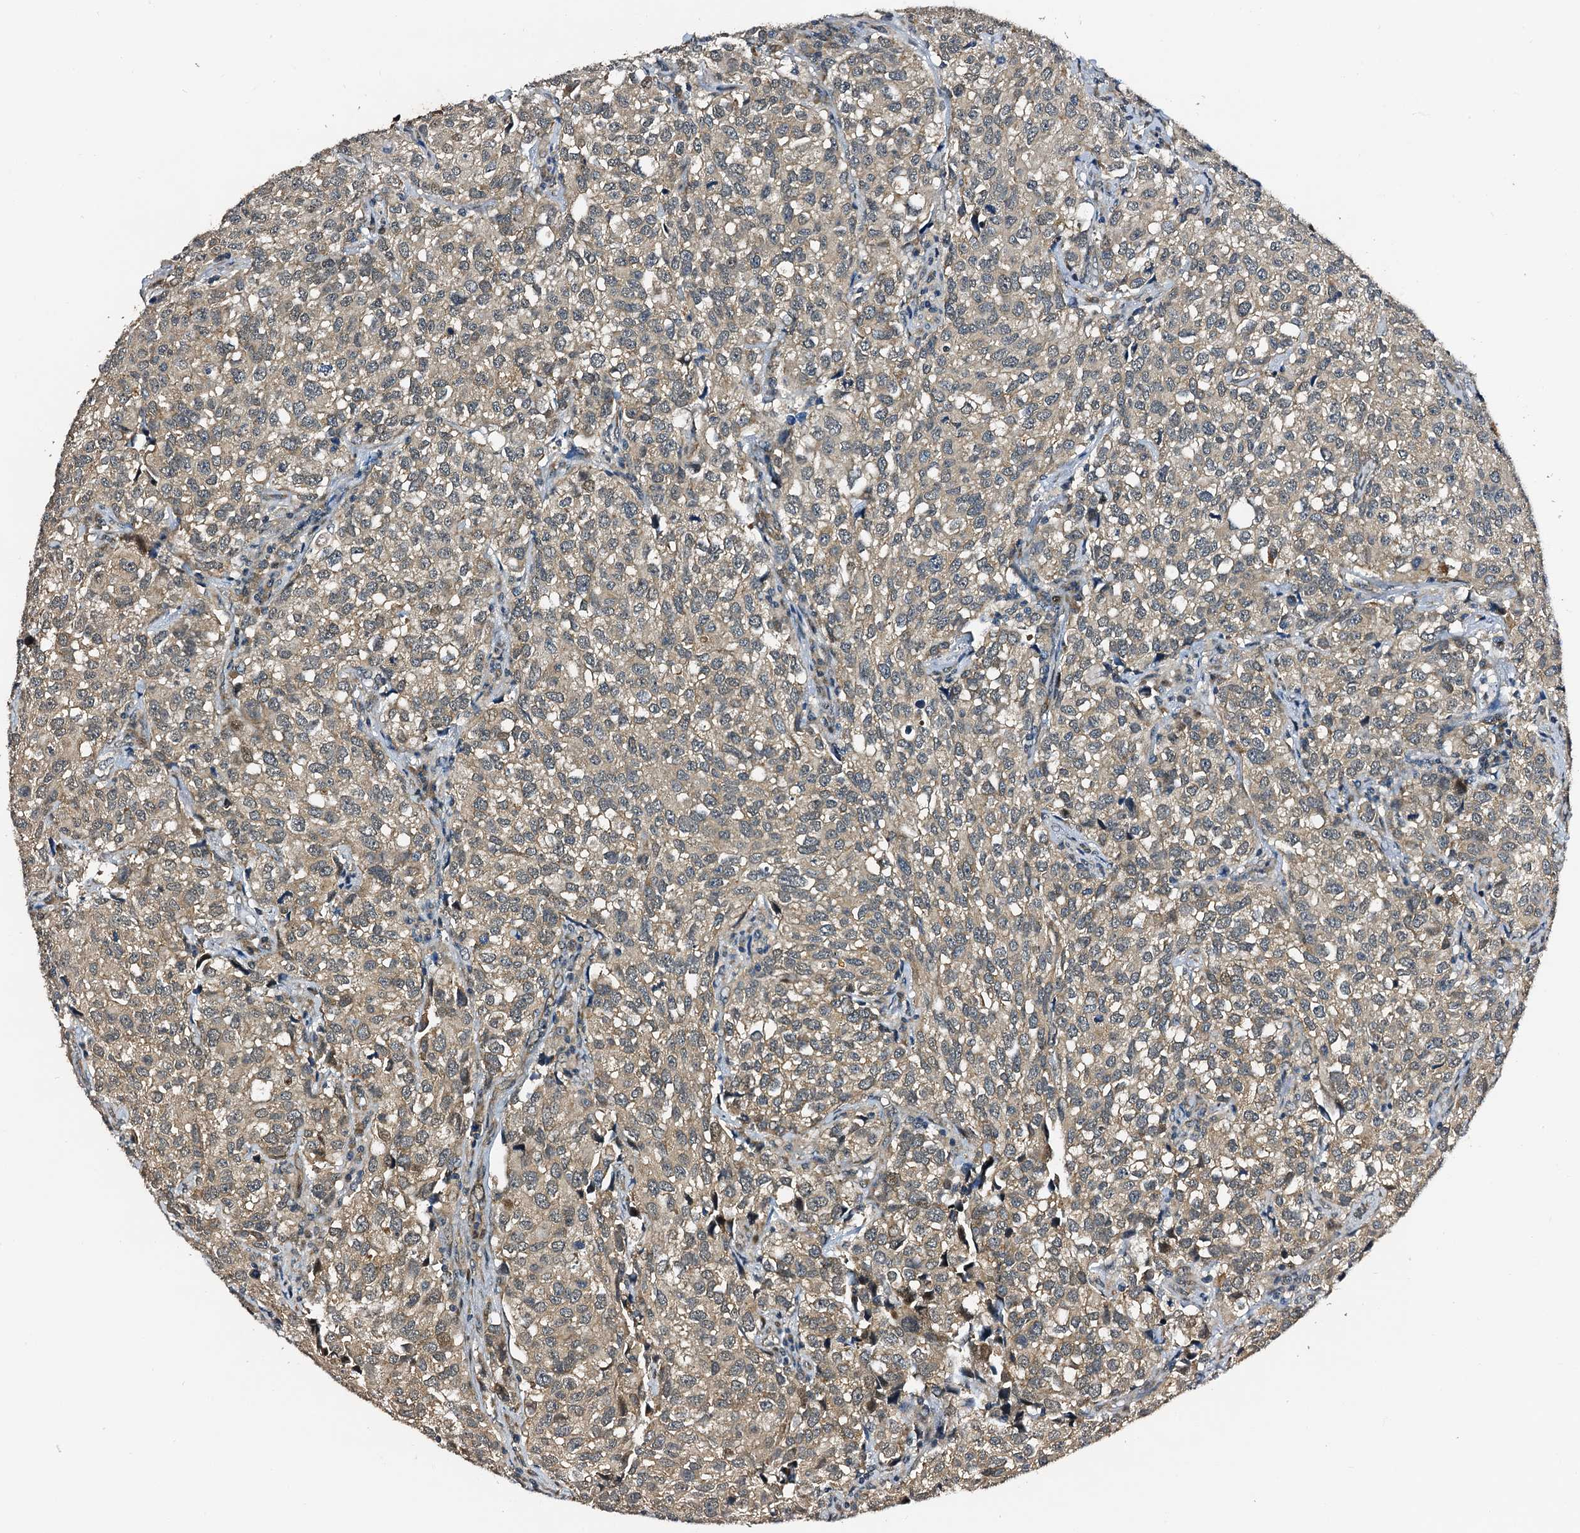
{"staining": {"intensity": "weak", "quantity": ">75%", "location": "cytoplasmic/membranous"}, "tissue": "urothelial cancer", "cell_type": "Tumor cells", "image_type": "cancer", "snomed": [{"axis": "morphology", "description": "Urothelial carcinoma, High grade"}, {"axis": "topography", "description": "Urinary bladder"}], "caption": "Urothelial carcinoma (high-grade) stained with DAB (3,3'-diaminobenzidine) IHC reveals low levels of weak cytoplasmic/membranous positivity in about >75% of tumor cells.", "gene": "NAA16", "patient": {"sex": "female", "age": 75}}